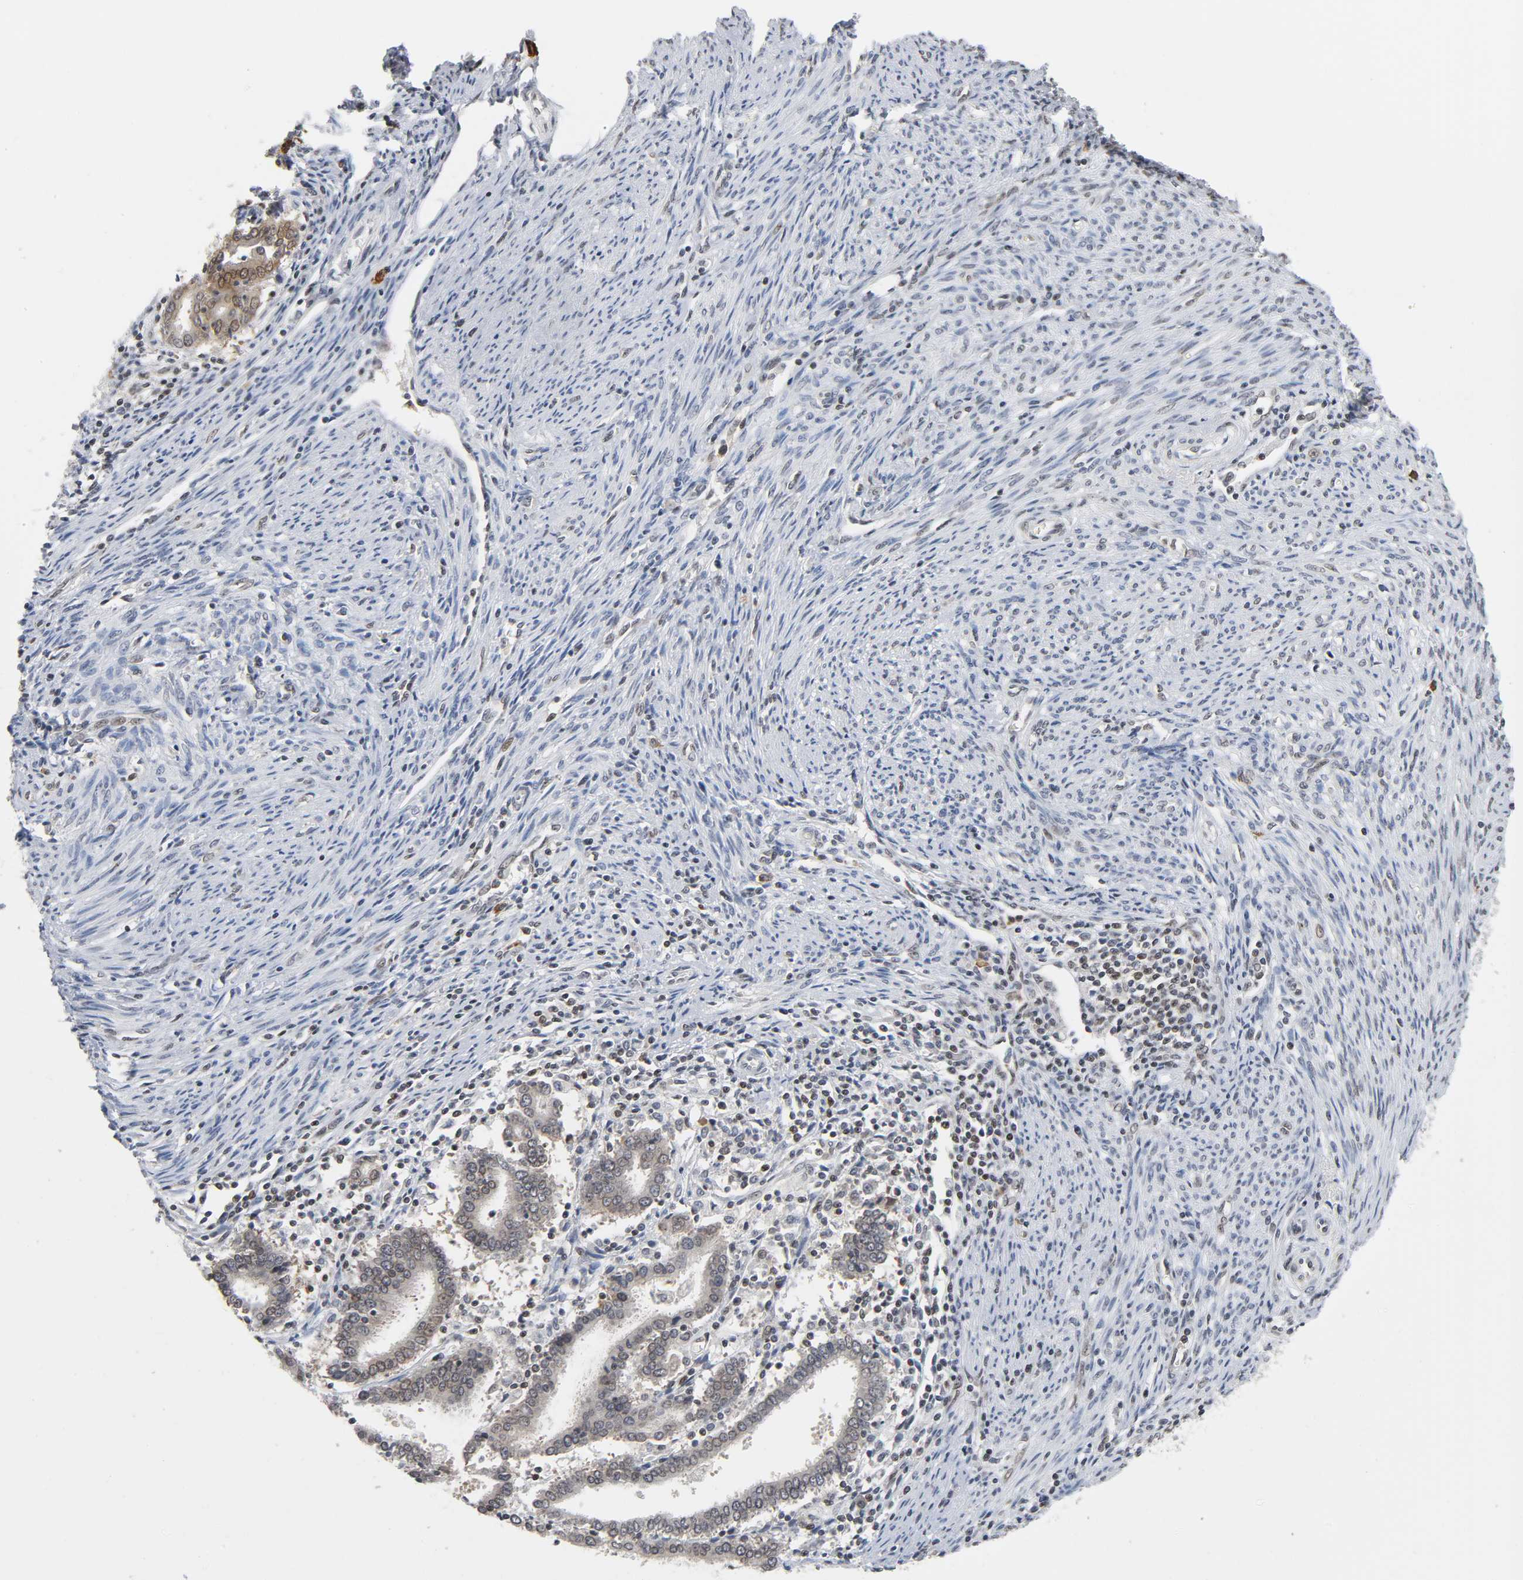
{"staining": {"intensity": "weak", "quantity": ">75%", "location": "nuclear"}, "tissue": "endometrial cancer", "cell_type": "Tumor cells", "image_type": "cancer", "snomed": [{"axis": "morphology", "description": "Adenocarcinoma, NOS"}, {"axis": "topography", "description": "Uterus"}], "caption": "A brown stain labels weak nuclear expression of a protein in endometrial cancer tumor cells.", "gene": "SUMO1", "patient": {"sex": "female", "age": 83}}